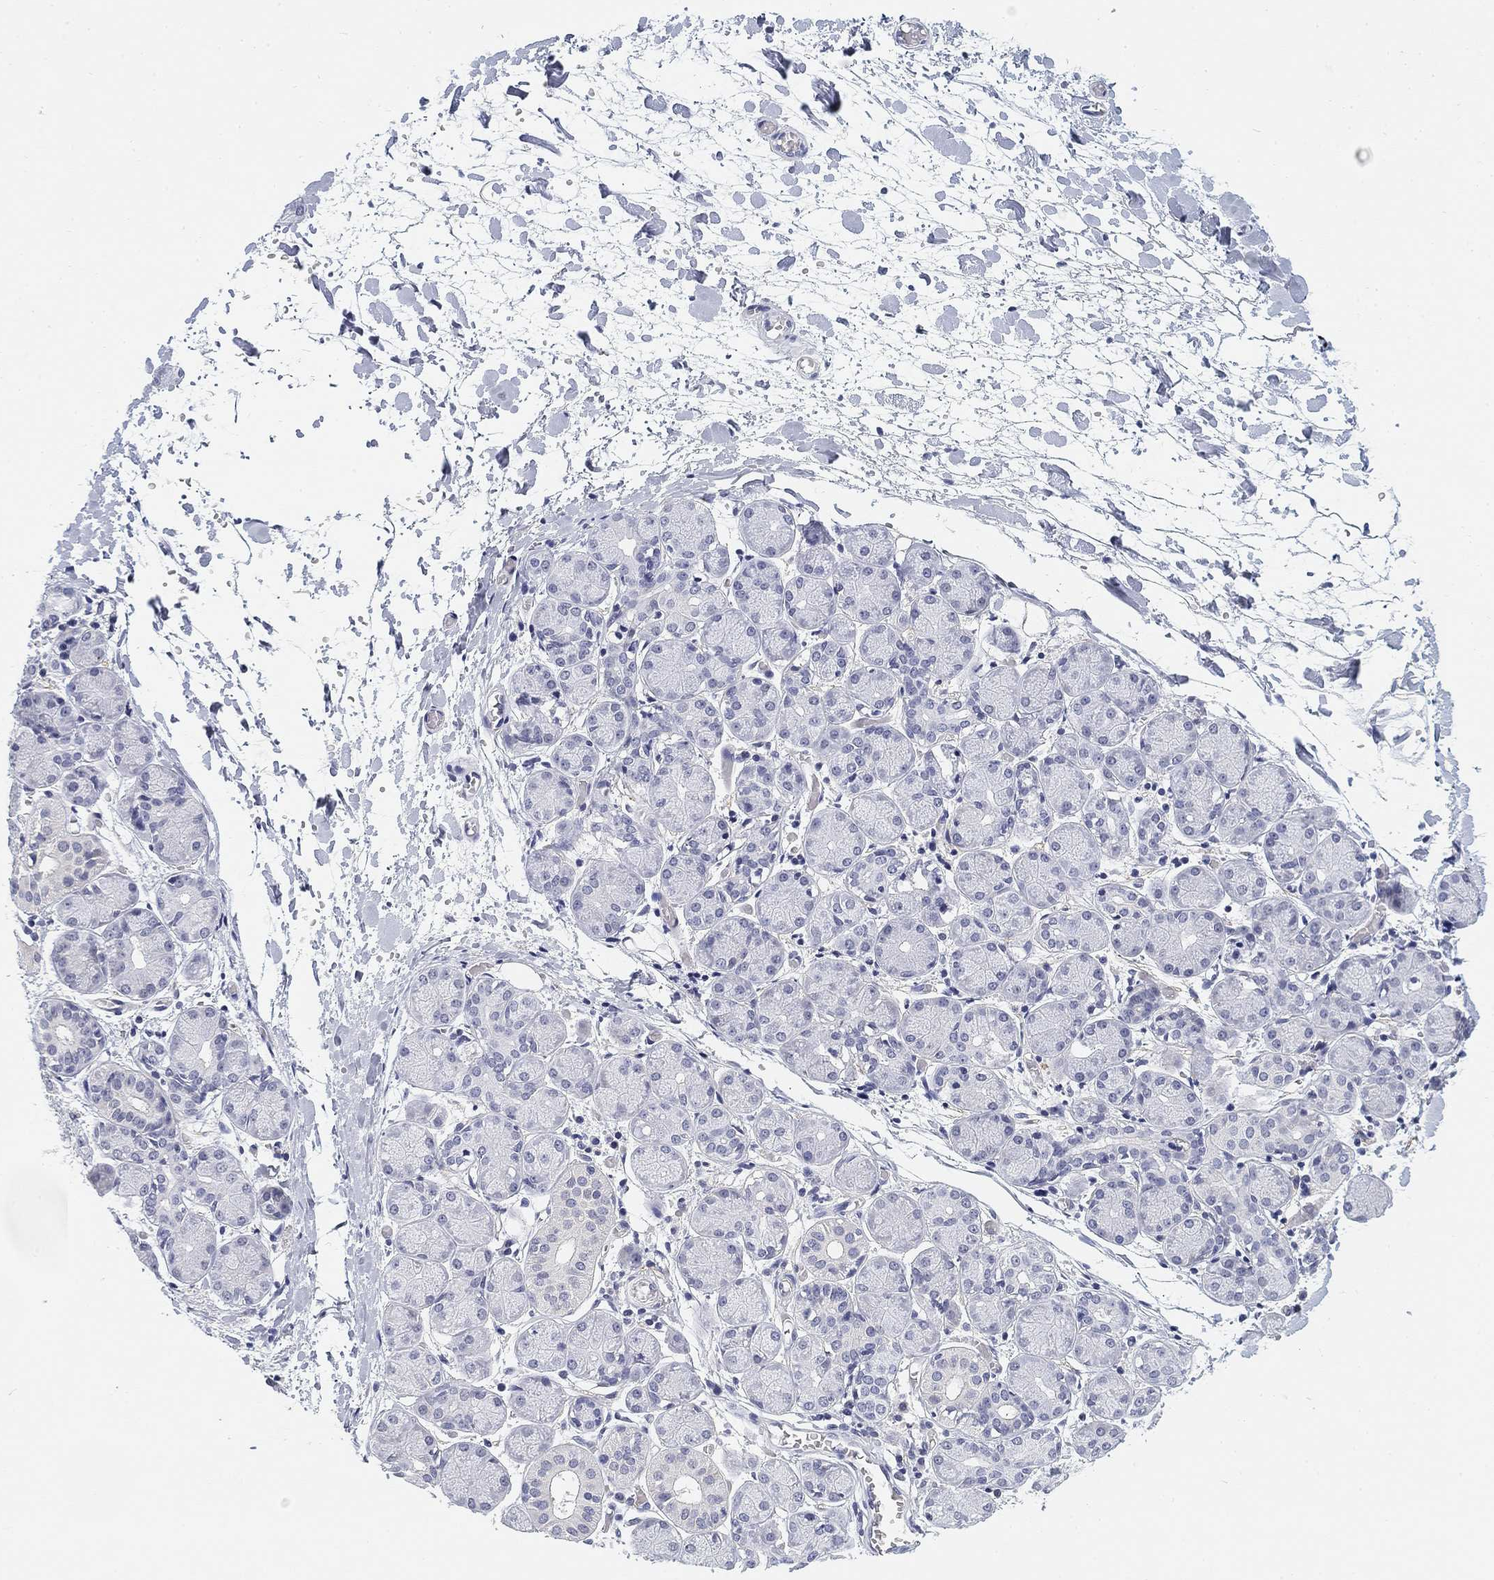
{"staining": {"intensity": "negative", "quantity": "none", "location": "none"}, "tissue": "salivary gland", "cell_type": "Glandular cells", "image_type": "normal", "snomed": [{"axis": "morphology", "description": "Normal tissue, NOS"}, {"axis": "topography", "description": "Salivary gland"}, {"axis": "topography", "description": "Peripheral nerve tissue"}], "caption": "Immunohistochemical staining of benign human salivary gland exhibits no significant staining in glandular cells. (DAB (3,3'-diaminobenzidine) IHC with hematoxylin counter stain).", "gene": "SLC2A5", "patient": {"sex": "female", "age": 24}}